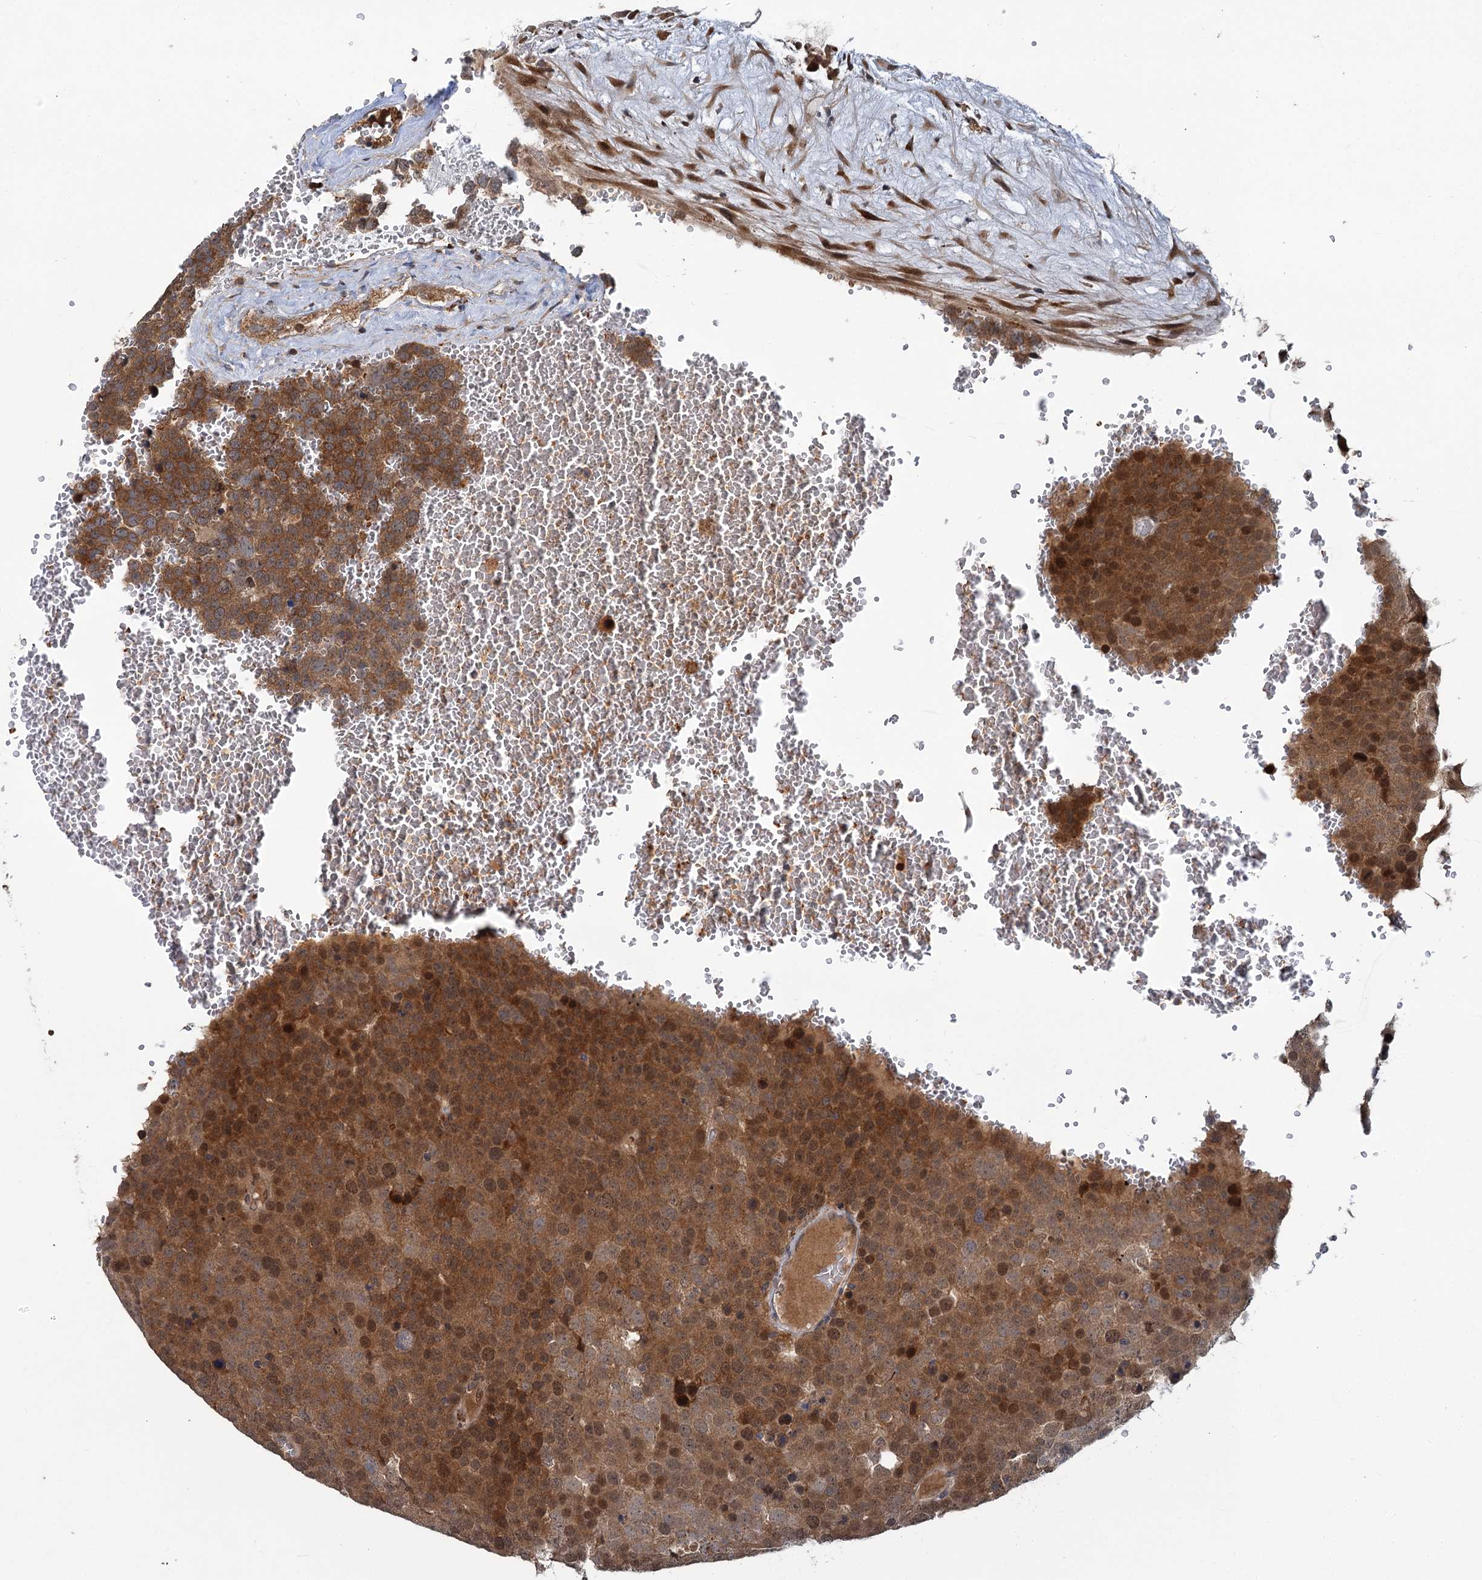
{"staining": {"intensity": "strong", "quantity": ">75%", "location": "cytoplasmic/membranous"}, "tissue": "testis cancer", "cell_type": "Tumor cells", "image_type": "cancer", "snomed": [{"axis": "morphology", "description": "Seminoma, NOS"}, {"axis": "topography", "description": "Testis"}], "caption": "The immunohistochemical stain labels strong cytoplasmic/membranous positivity in tumor cells of testis cancer tissue. Using DAB (3,3'-diaminobenzidine) (brown) and hematoxylin (blue) stains, captured at high magnification using brightfield microscopy.", "gene": "APBA2", "patient": {"sex": "male", "age": 71}}